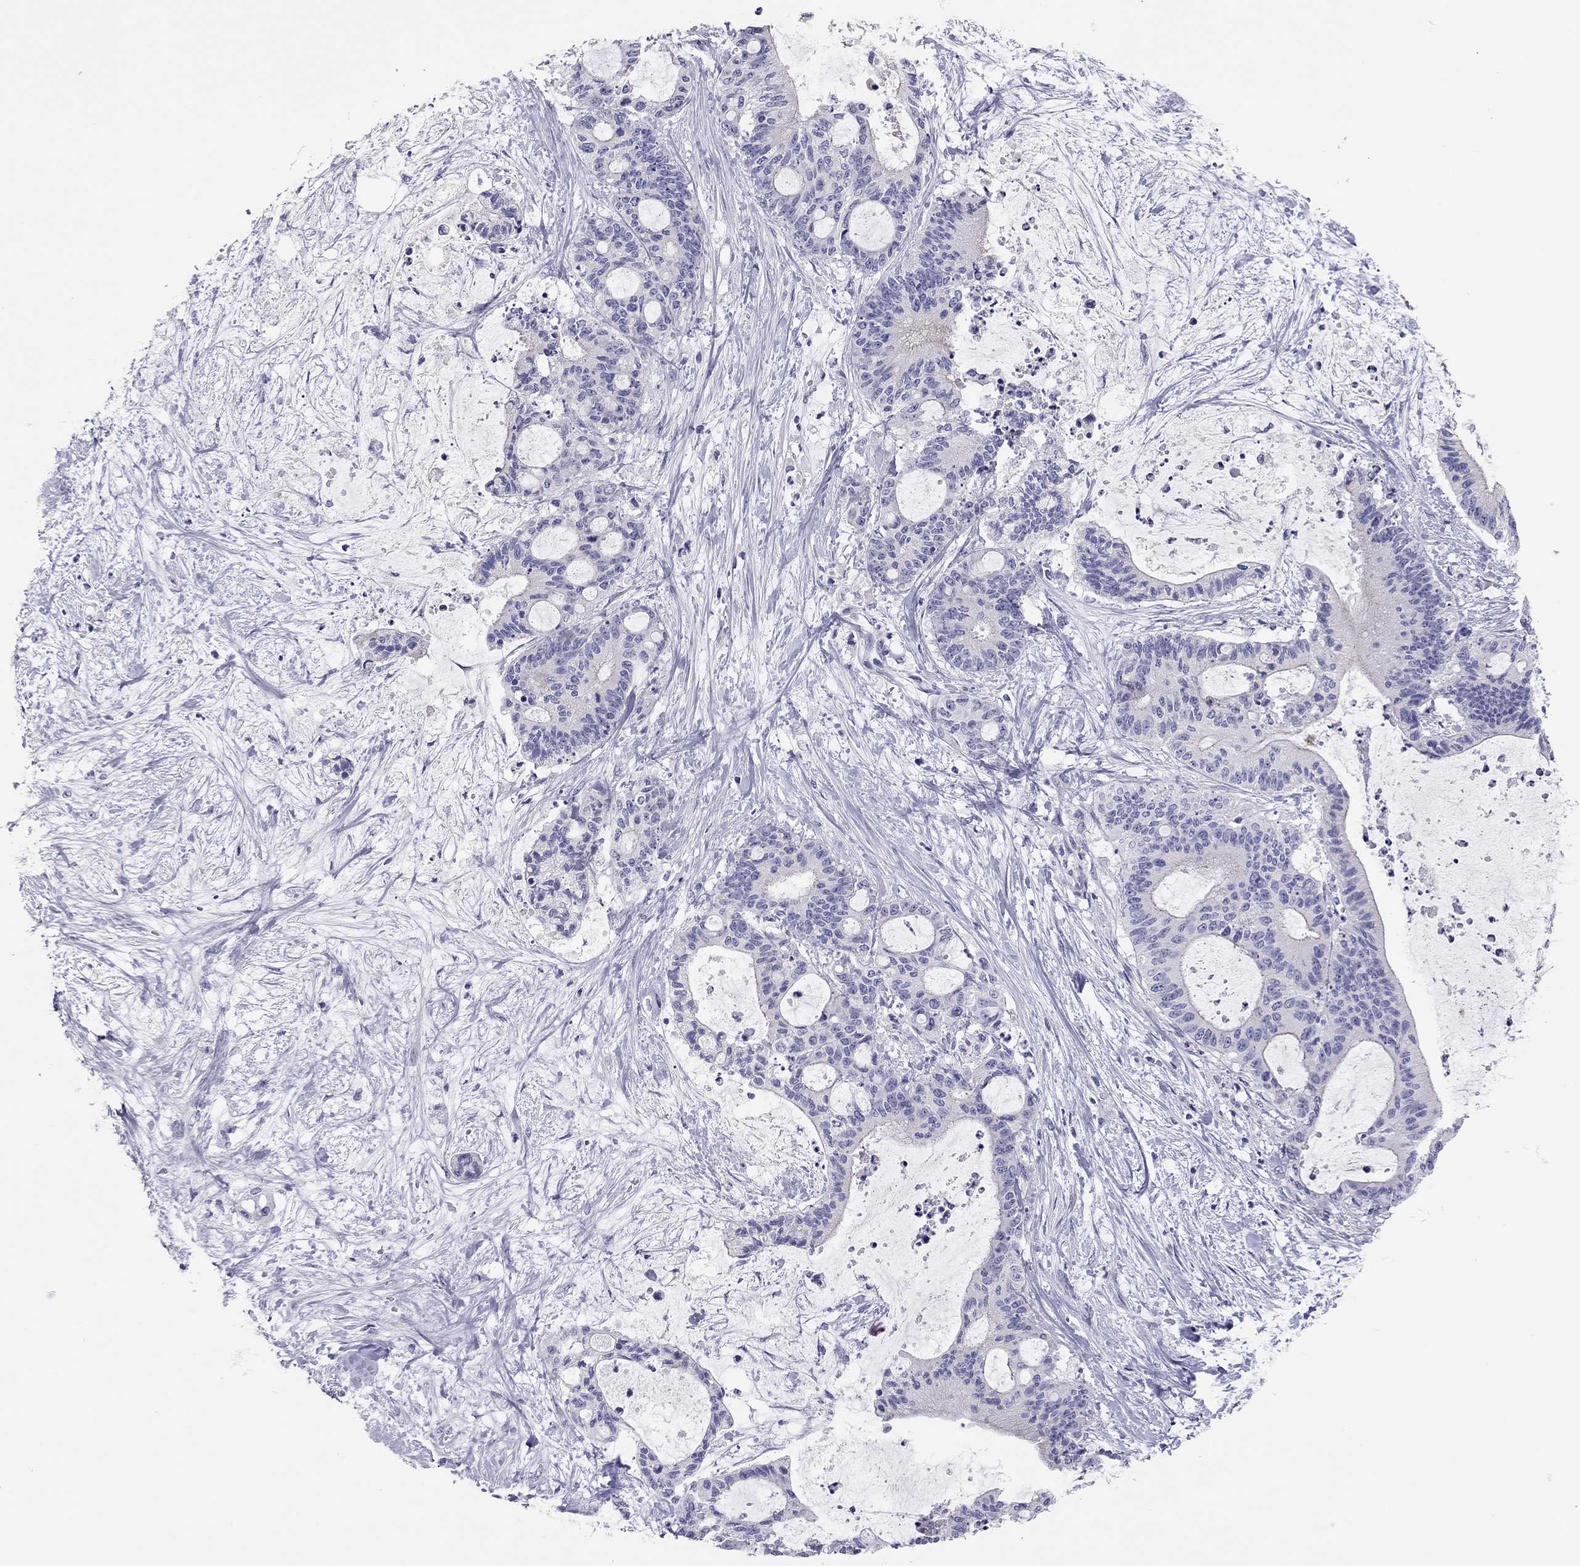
{"staining": {"intensity": "negative", "quantity": "none", "location": "none"}, "tissue": "liver cancer", "cell_type": "Tumor cells", "image_type": "cancer", "snomed": [{"axis": "morphology", "description": "Cholangiocarcinoma"}, {"axis": "topography", "description": "Liver"}], "caption": "The histopathology image demonstrates no staining of tumor cells in cholangiocarcinoma (liver). (DAB immunohistochemistry (IHC), high magnification).", "gene": "SCARB1", "patient": {"sex": "female", "age": 73}}